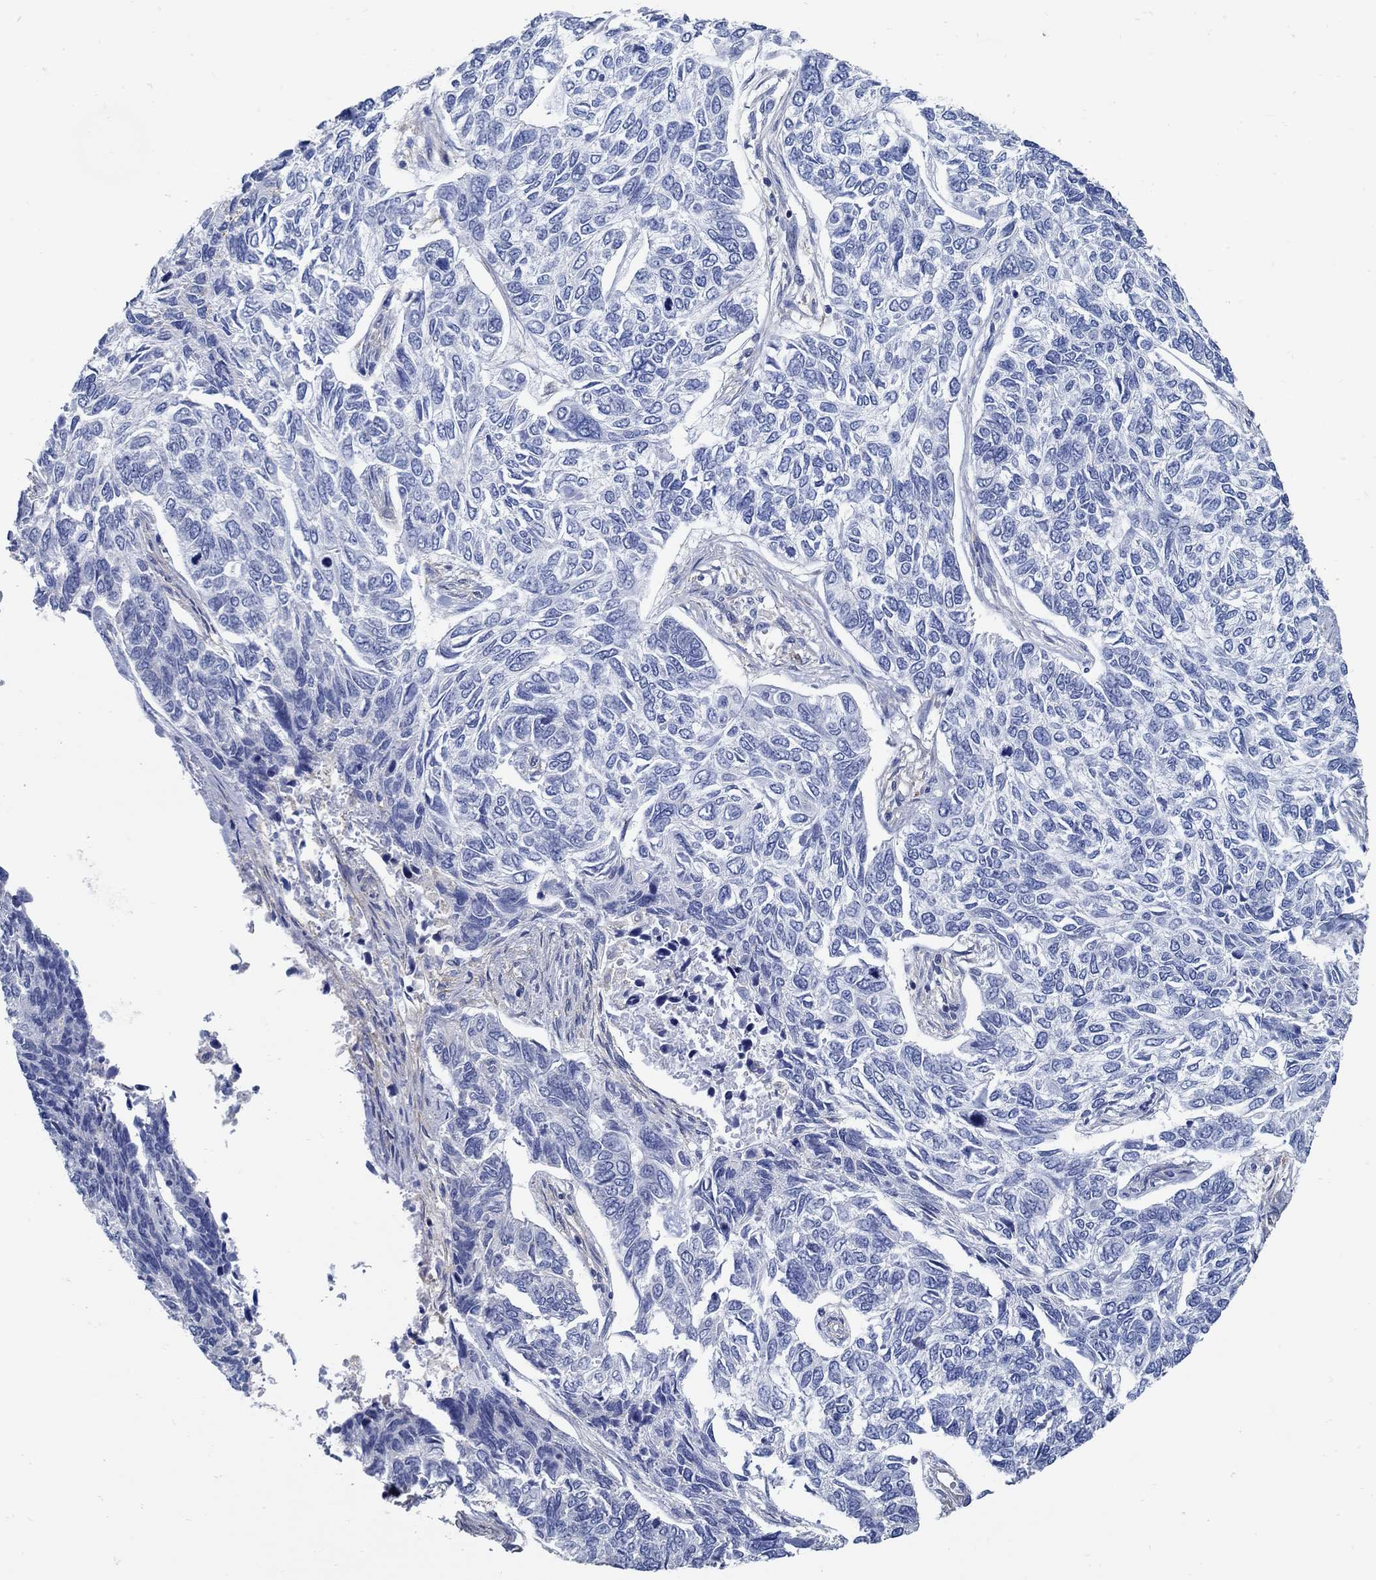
{"staining": {"intensity": "negative", "quantity": "none", "location": "none"}, "tissue": "skin cancer", "cell_type": "Tumor cells", "image_type": "cancer", "snomed": [{"axis": "morphology", "description": "Basal cell carcinoma"}, {"axis": "topography", "description": "Skin"}], "caption": "Human basal cell carcinoma (skin) stained for a protein using immunohistochemistry demonstrates no positivity in tumor cells.", "gene": "PCDH11X", "patient": {"sex": "female", "age": 65}}